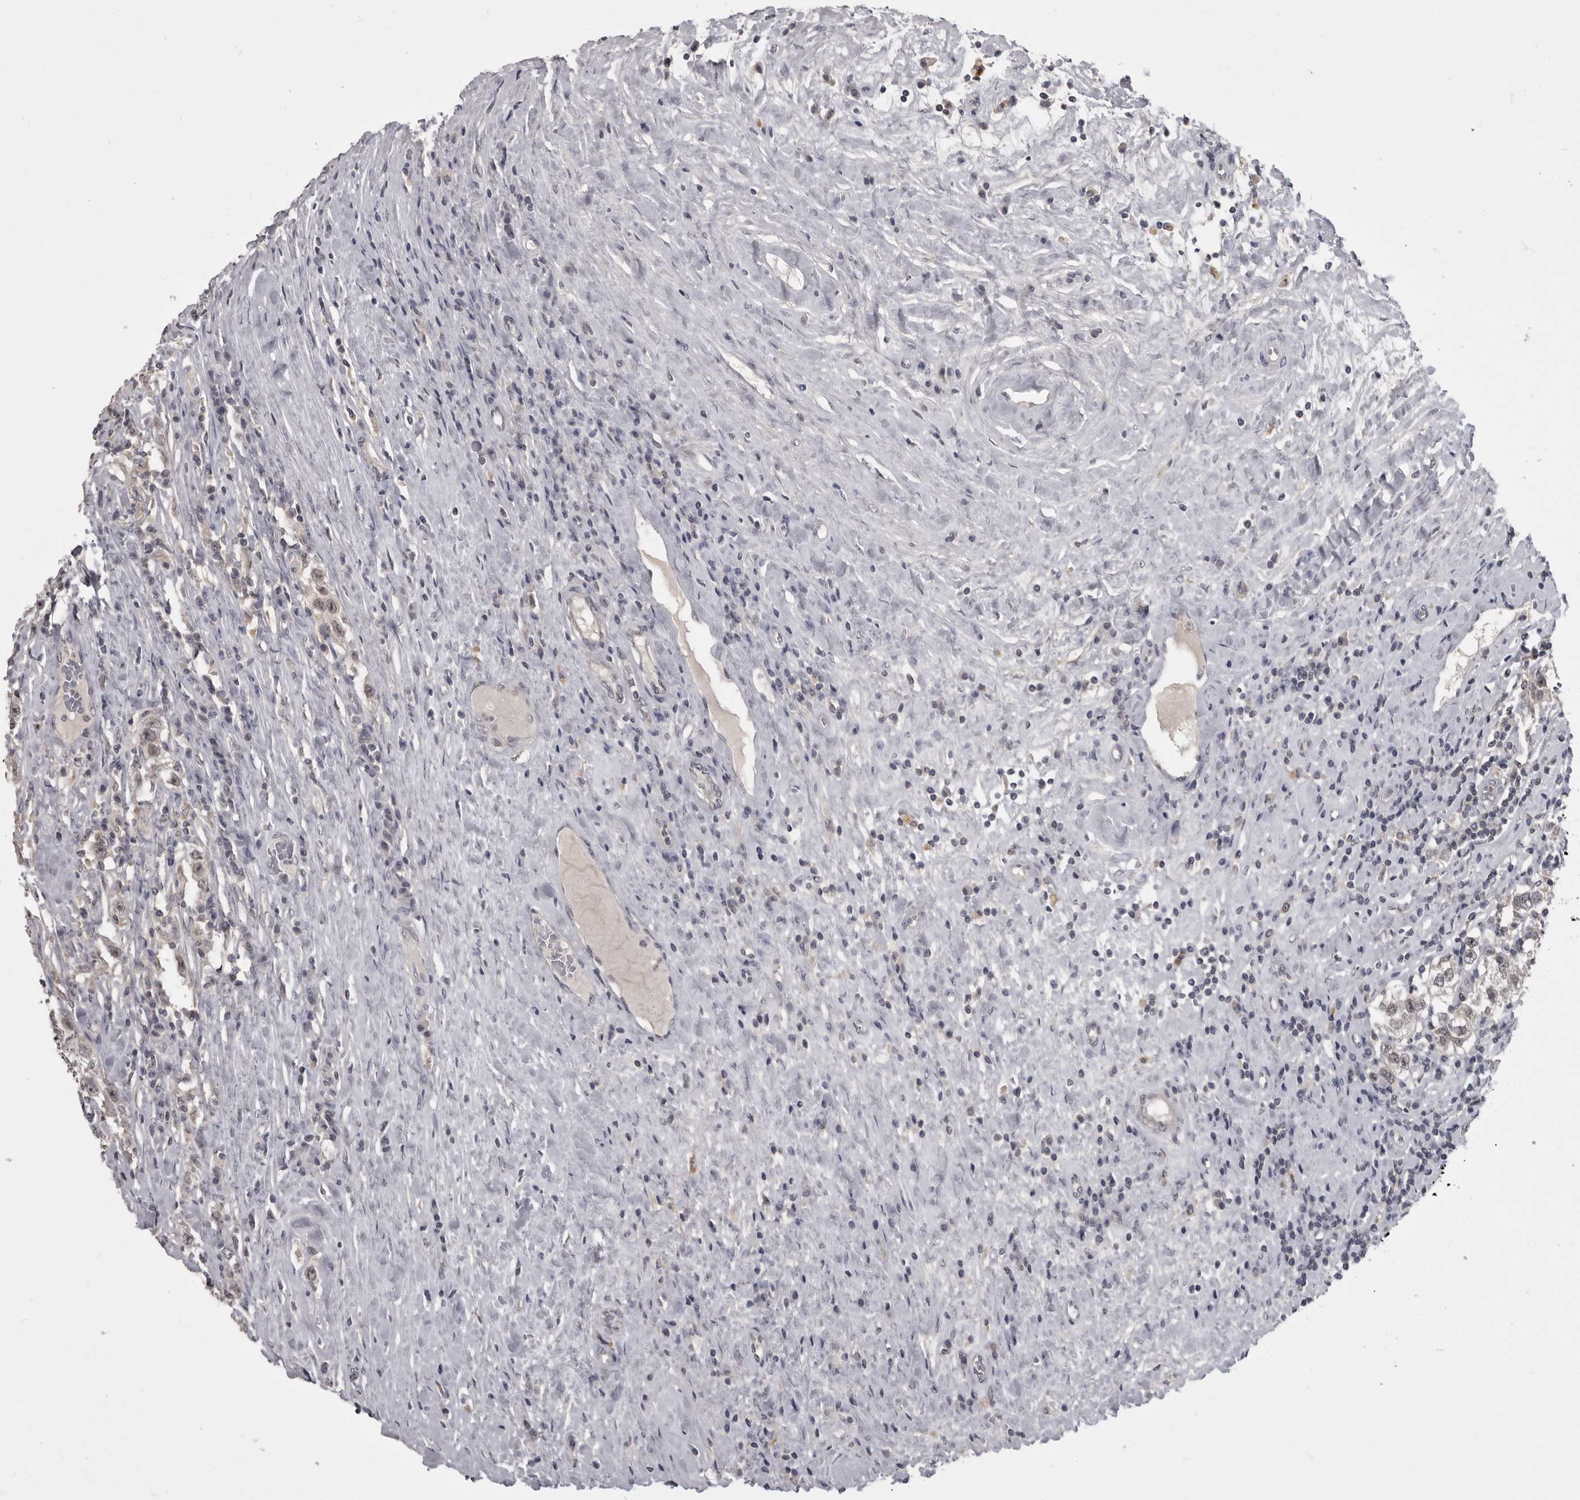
{"staining": {"intensity": "negative", "quantity": "none", "location": "none"}, "tissue": "testis cancer", "cell_type": "Tumor cells", "image_type": "cancer", "snomed": [{"axis": "morphology", "description": "Seminoma, NOS"}, {"axis": "topography", "description": "Testis"}], "caption": "Immunohistochemical staining of testis cancer (seminoma) displays no significant expression in tumor cells.", "gene": "MRTO4", "patient": {"sex": "male", "age": 41}}